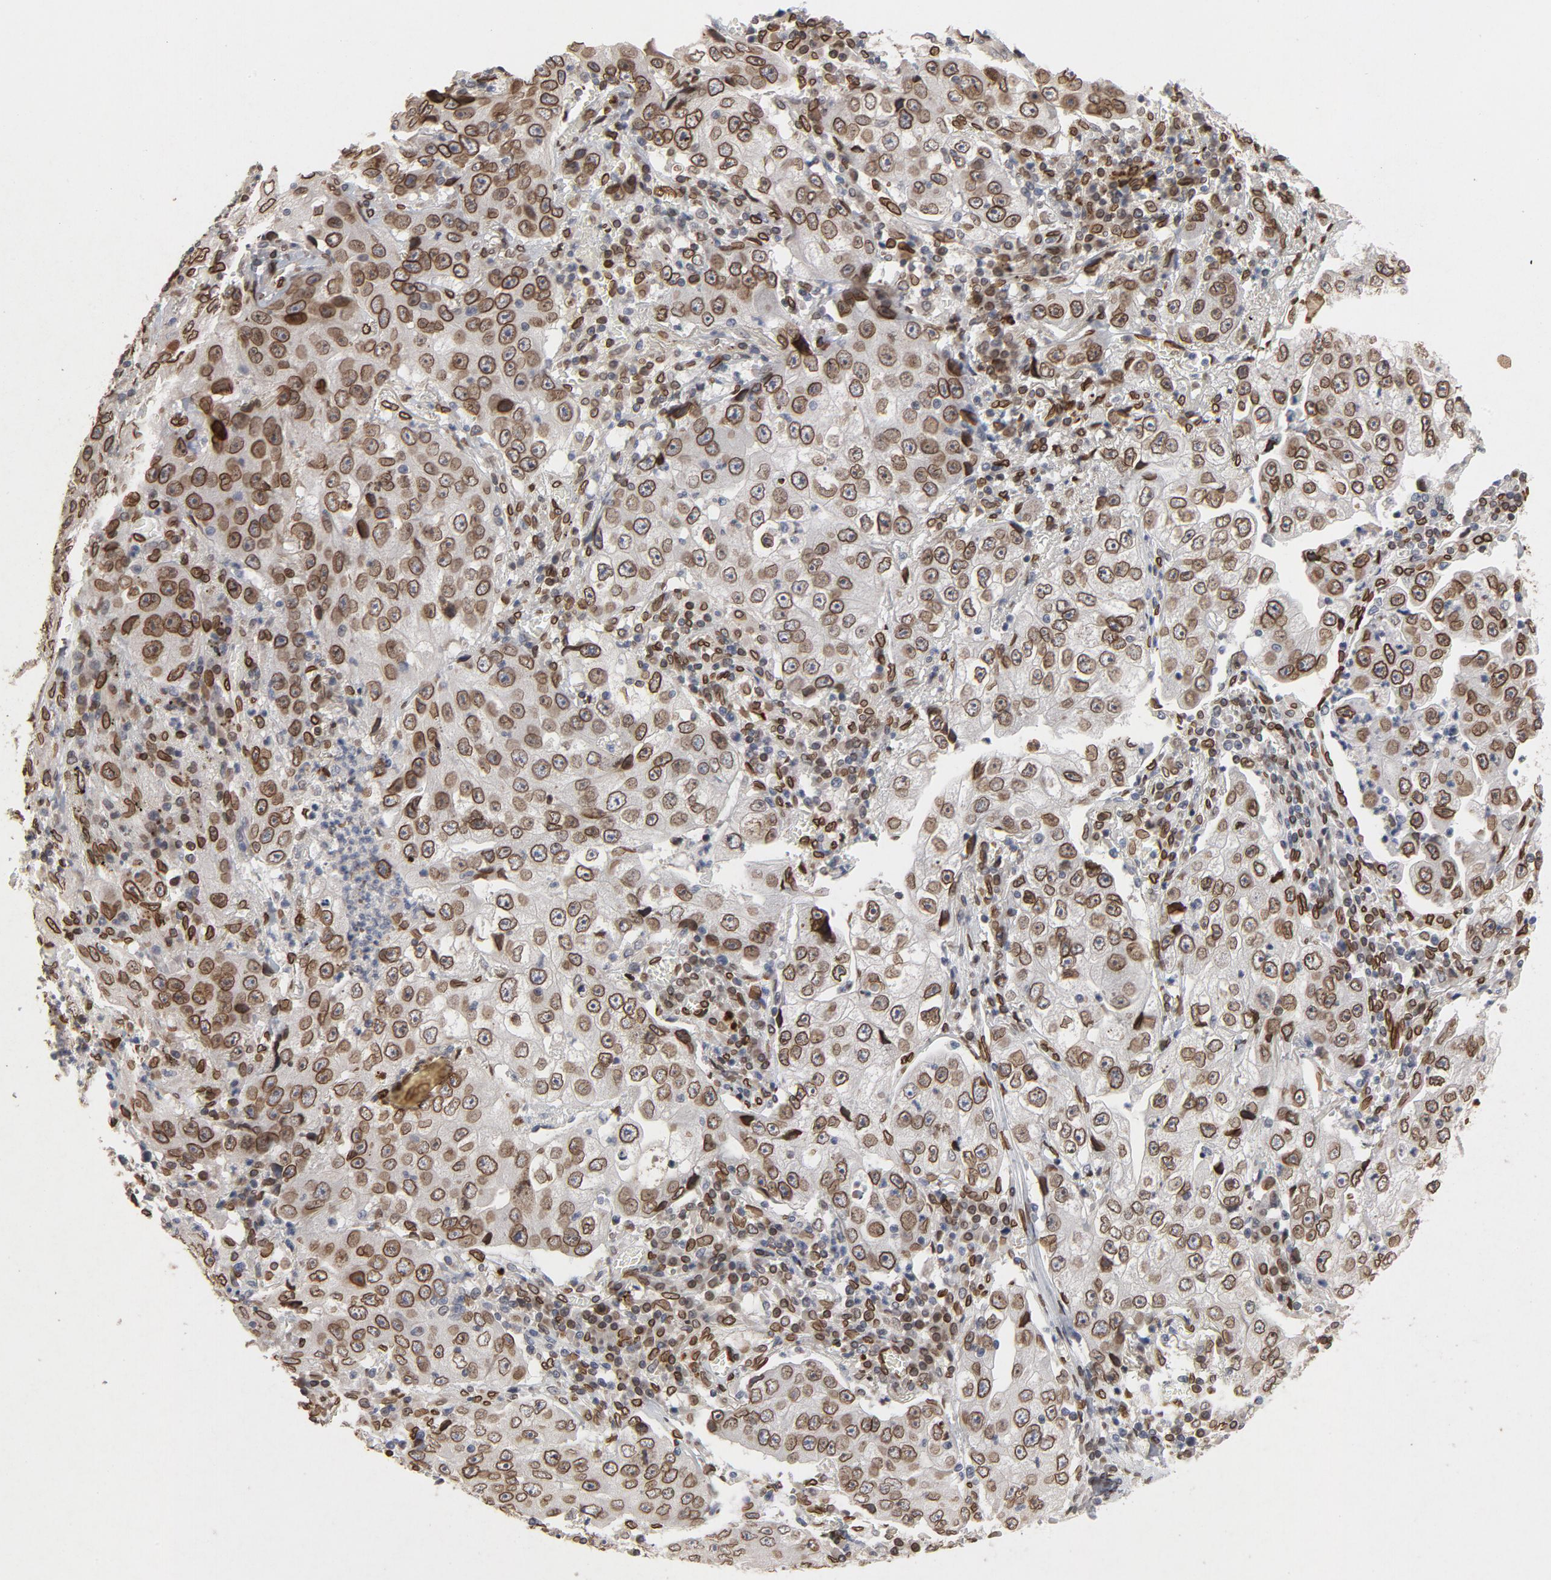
{"staining": {"intensity": "strong", "quantity": ">75%", "location": "cytoplasmic/membranous,nuclear"}, "tissue": "lung cancer", "cell_type": "Tumor cells", "image_type": "cancer", "snomed": [{"axis": "morphology", "description": "Squamous cell carcinoma, NOS"}, {"axis": "topography", "description": "Lung"}], "caption": "Immunohistochemical staining of human squamous cell carcinoma (lung) exhibits strong cytoplasmic/membranous and nuclear protein expression in about >75% of tumor cells.", "gene": "LMNA", "patient": {"sex": "male", "age": 64}}